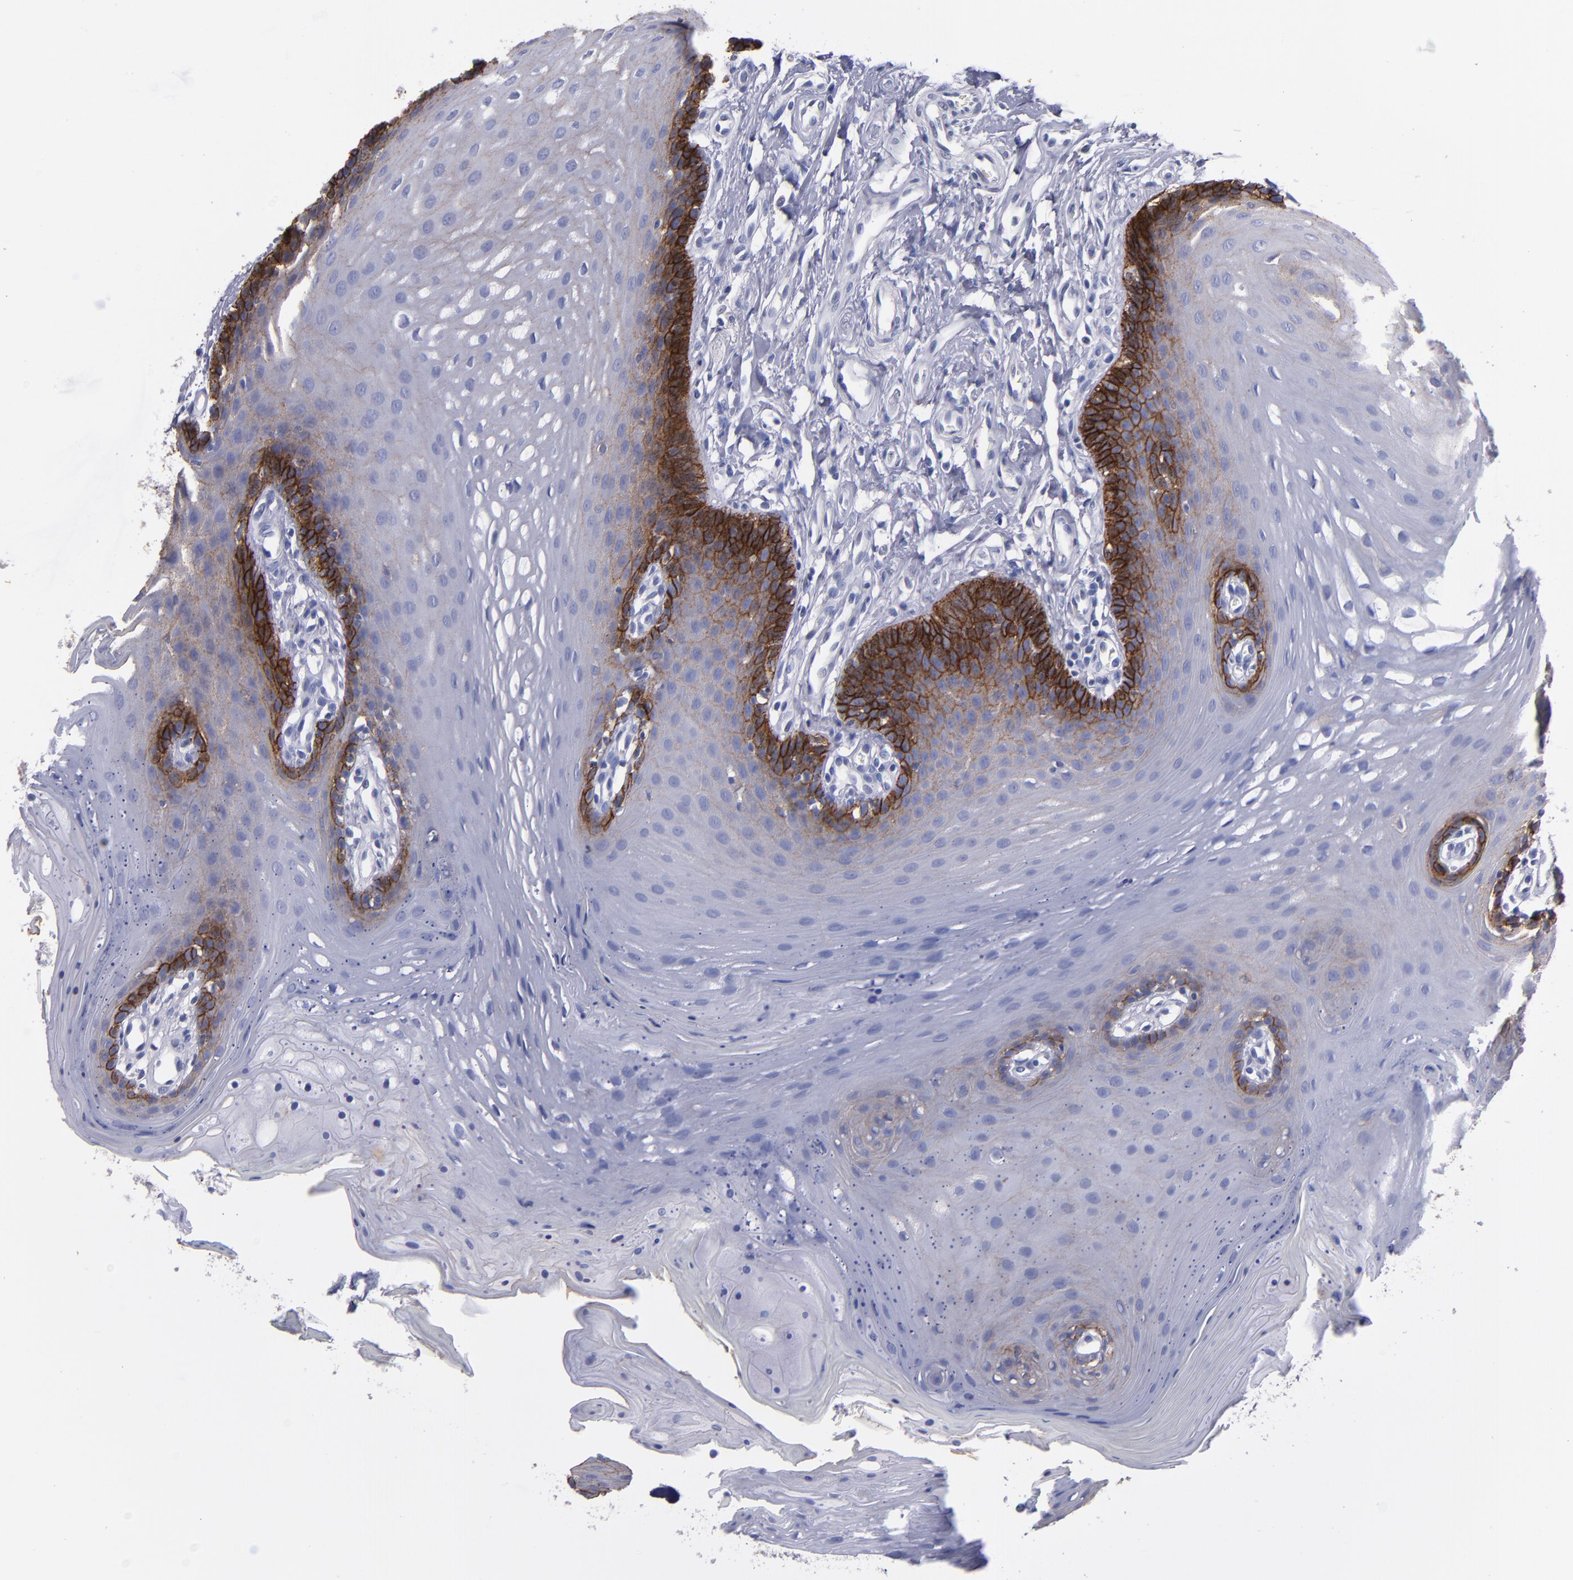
{"staining": {"intensity": "strong", "quantity": "25%-75%", "location": "cytoplasmic/membranous"}, "tissue": "oral mucosa", "cell_type": "Squamous epithelial cells", "image_type": "normal", "snomed": [{"axis": "morphology", "description": "Normal tissue, NOS"}, {"axis": "topography", "description": "Oral tissue"}], "caption": "Oral mucosa stained with DAB IHC demonstrates high levels of strong cytoplasmic/membranous expression in about 25%-75% of squamous epithelial cells.", "gene": "CDH3", "patient": {"sex": "male", "age": 62}}